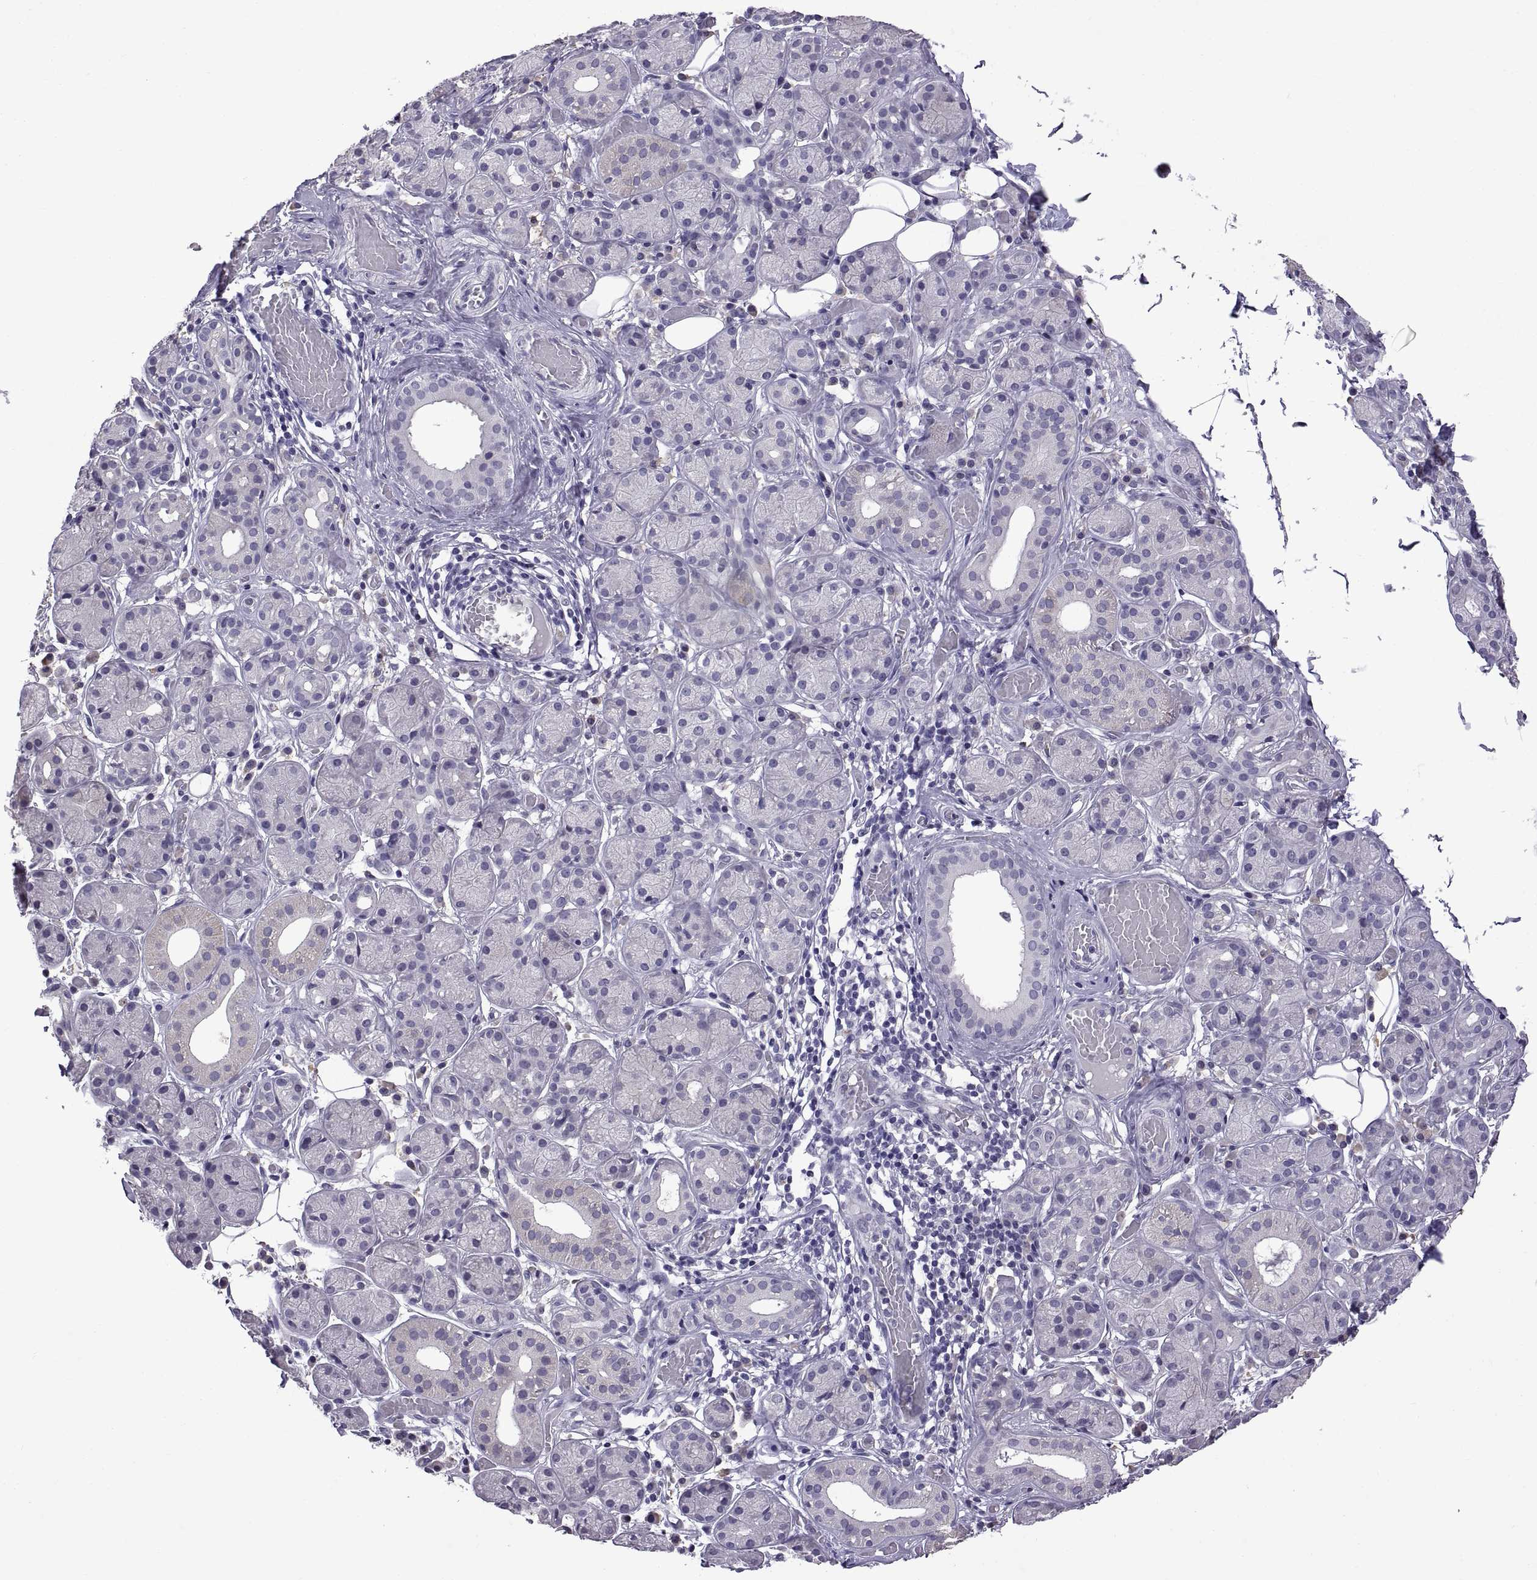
{"staining": {"intensity": "negative", "quantity": "none", "location": "none"}, "tissue": "salivary gland", "cell_type": "Glandular cells", "image_type": "normal", "snomed": [{"axis": "morphology", "description": "Normal tissue, NOS"}, {"axis": "topography", "description": "Salivary gland"}, {"axis": "topography", "description": "Peripheral nerve tissue"}], "caption": "Photomicrograph shows no protein expression in glandular cells of benign salivary gland. (Stains: DAB (3,3'-diaminobenzidine) immunohistochemistry with hematoxylin counter stain, Microscopy: brightfield microscopy at high magnification).", "gene": "MAGEB18", "patient": {"sex": "male", "age": 71}}